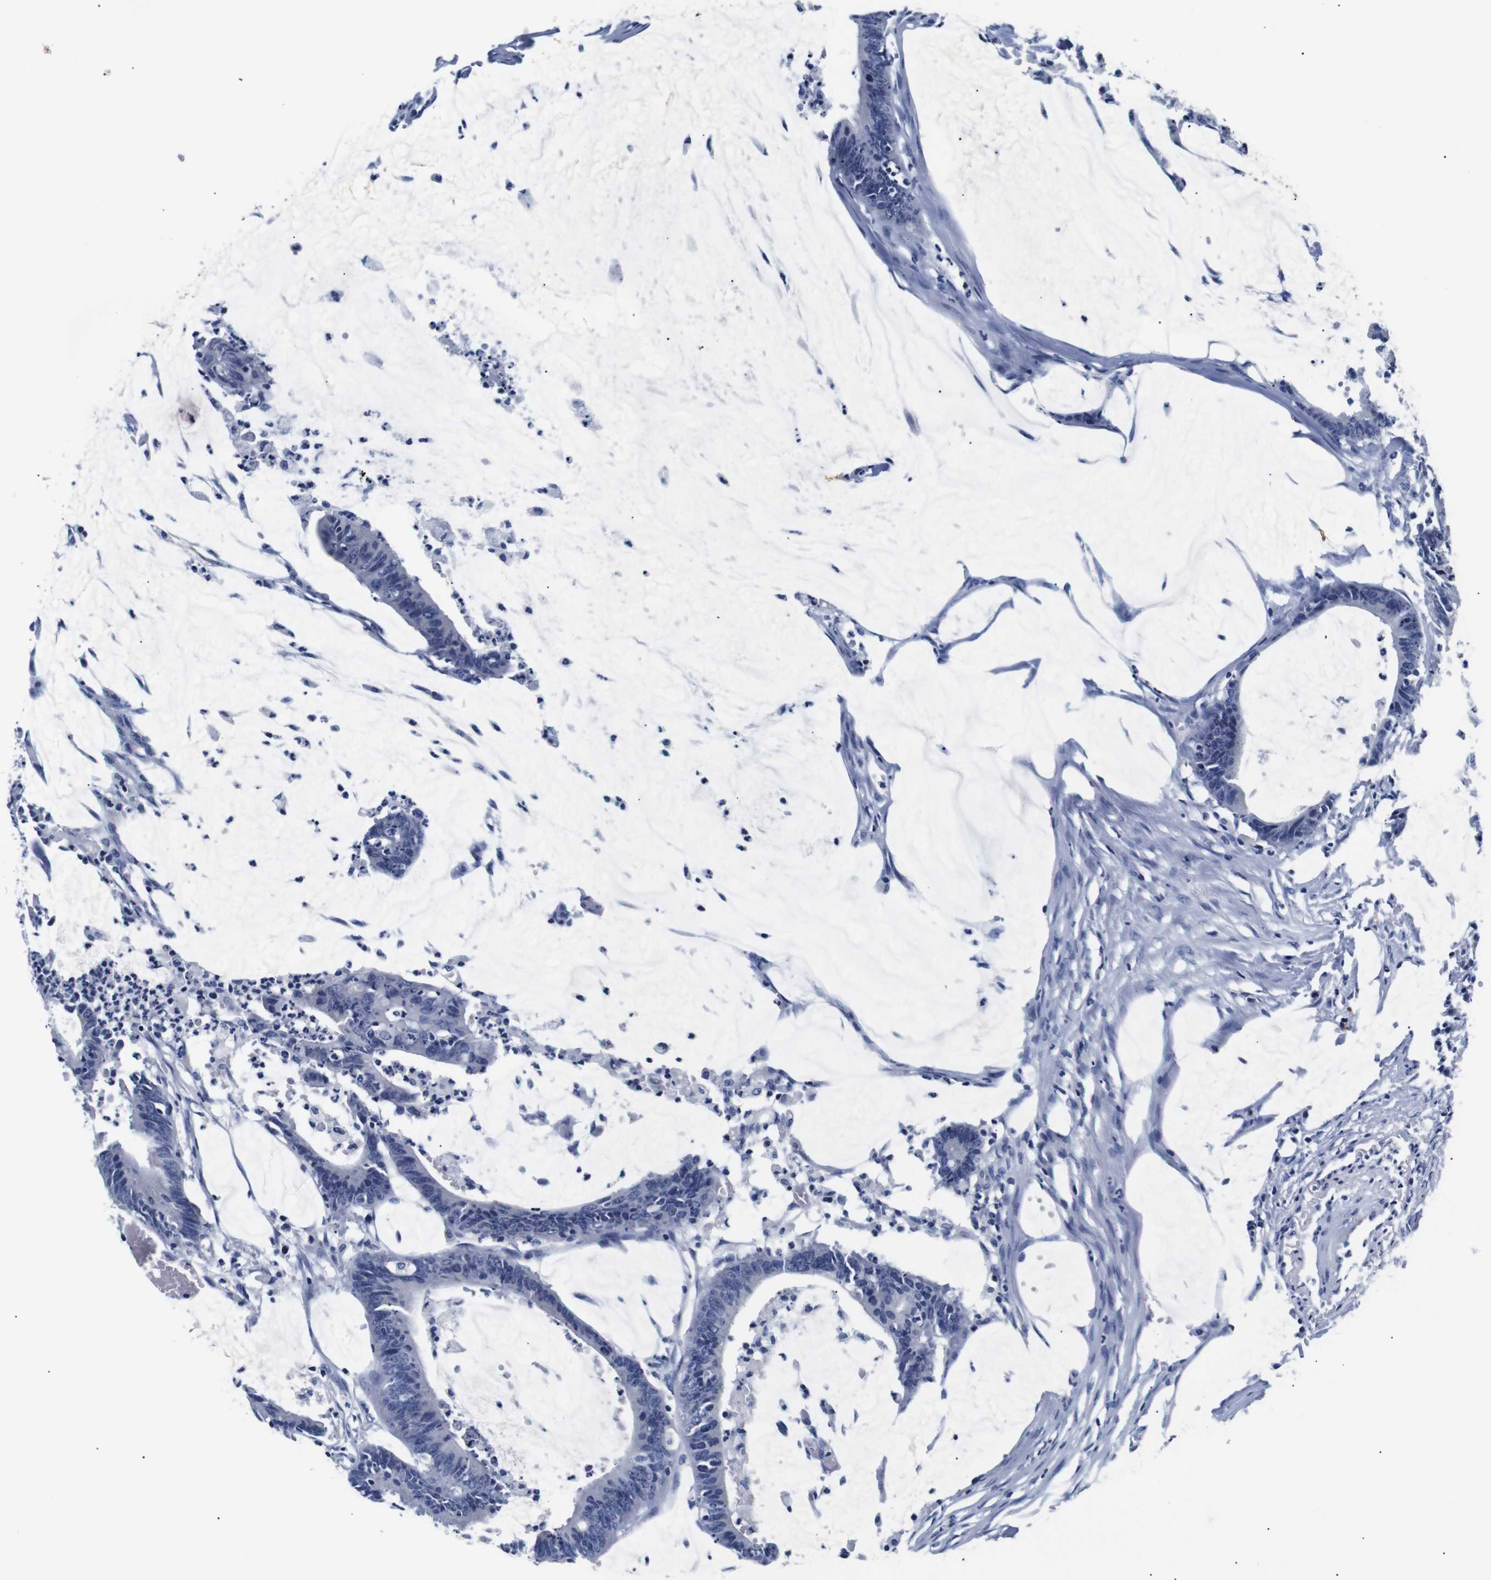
{"staining": {"intensity": "negative", "quantity": "none", "location": "none"}, "tissue": "colorectal cancer", "cell_type": "Tumor cells", "image_type": "cancer", "snomed": [{"axis": "morphology", "description": "Adenocarcinoma, NOS"}, {"axis": "topography", "description": "Rectum"}], "caption": "Immunohistochemistry image of neoplastic tissue: human colorectal adenocarcinoma stained with DAB exhibits no significant protein positivity in tumor cells.", "gene": "GAP43", "patient": {"sex": "female", "age": 66}}